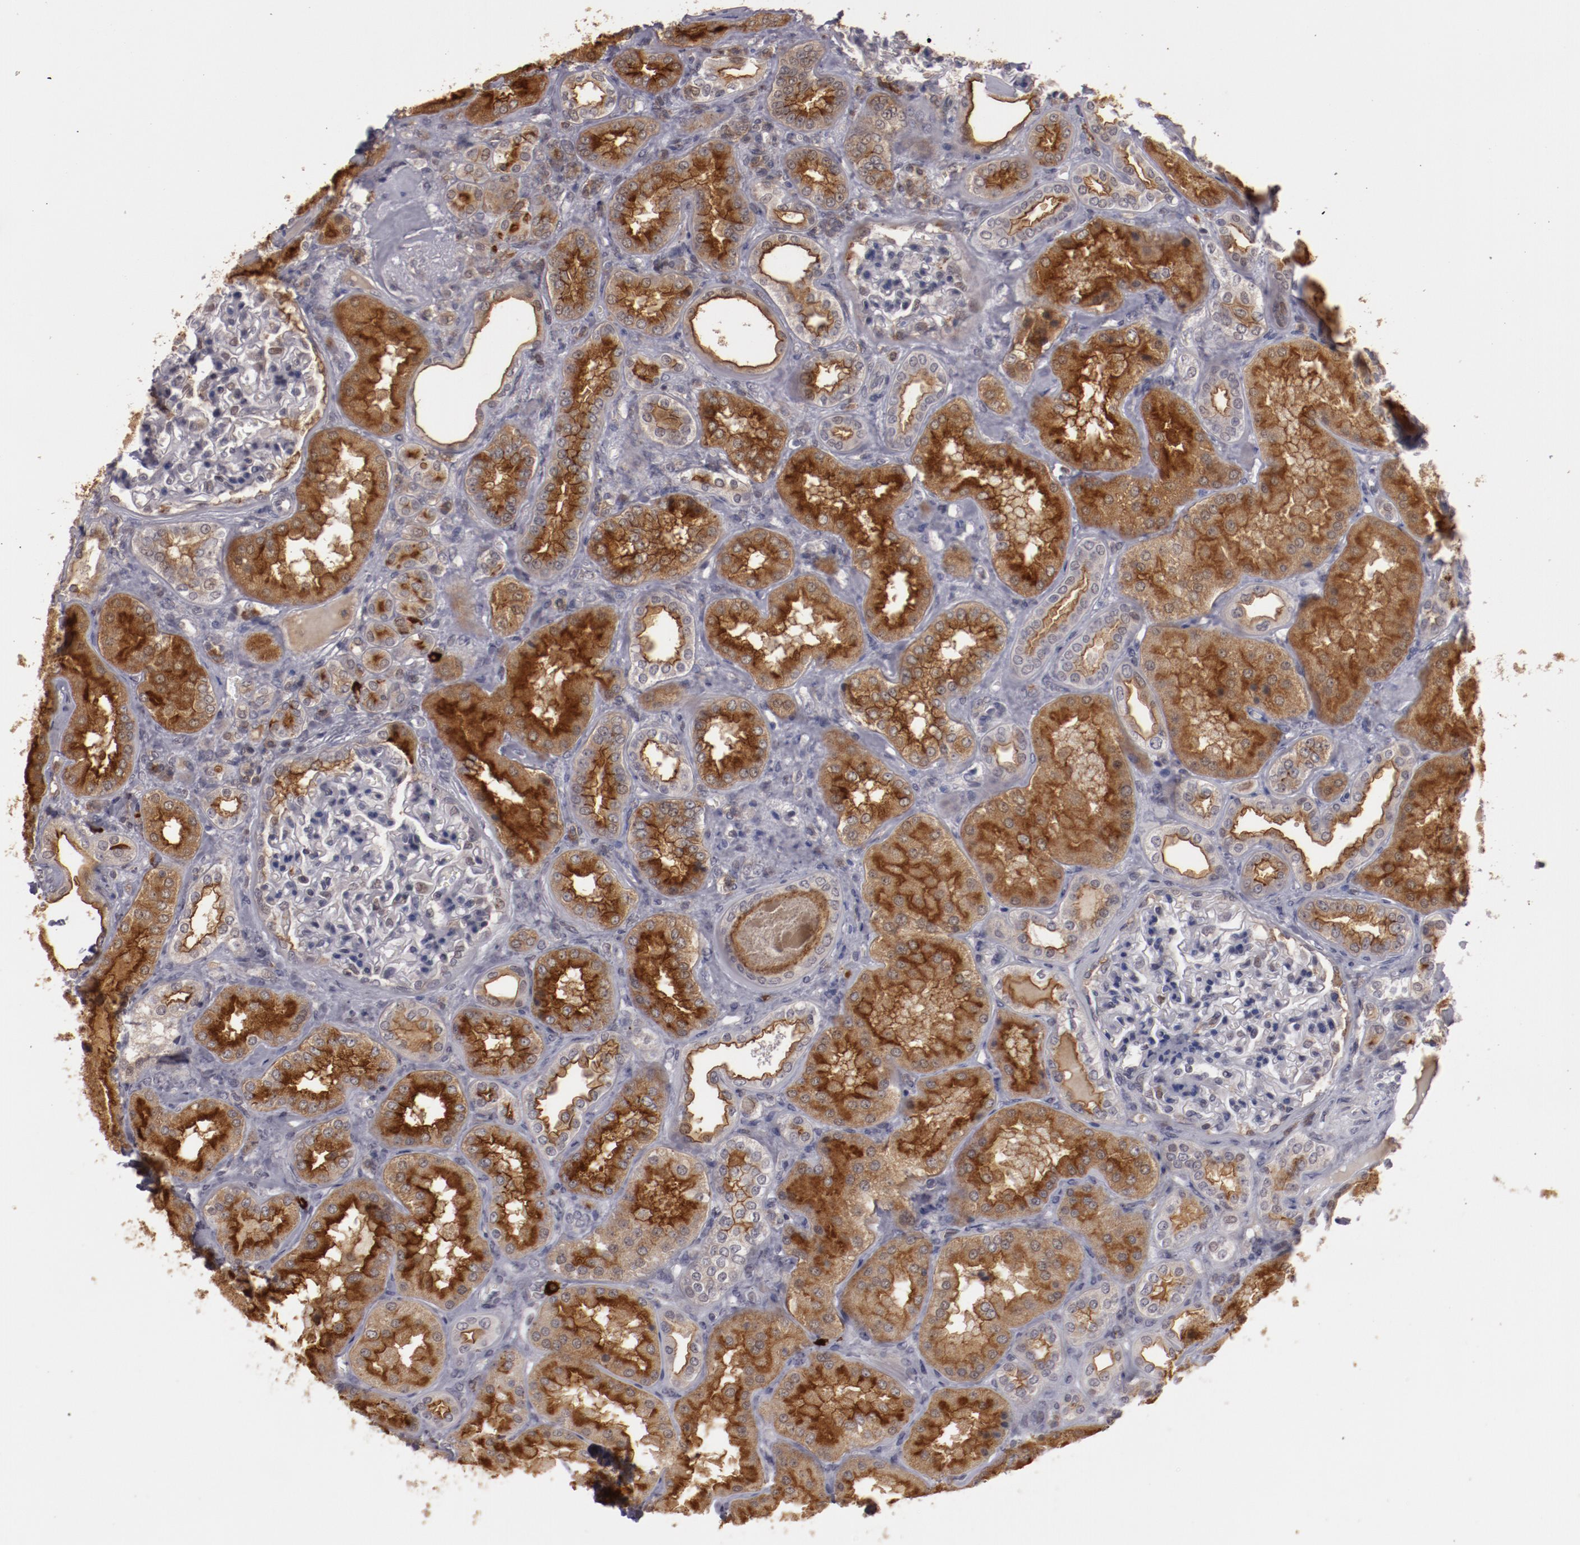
{"staining": {"intensity": "negative", "quantity": "none", "location": "none"}, "tissue": "kidney", "cell_type": "Cells in glomeruli", "image_type": "normal", "snomed": [{"axis": "morphology", "description": "Normal tissue, NOS"}, {"axis": "topography", "description": "Kidney"}], "caption": "This photomicrograph is of normal kidney stained with IHC to label a protein in brown with the nuclei are counter-stained blue. There is no expression in cells in glomeruli. The staining was performed using DAB to visualize the protein expression in brown, while the nuclei were stained in blue with hematoxylin (Magnification: 20x).", "gene": "STX3", "patient": {"sex": "female", "age": 56}}